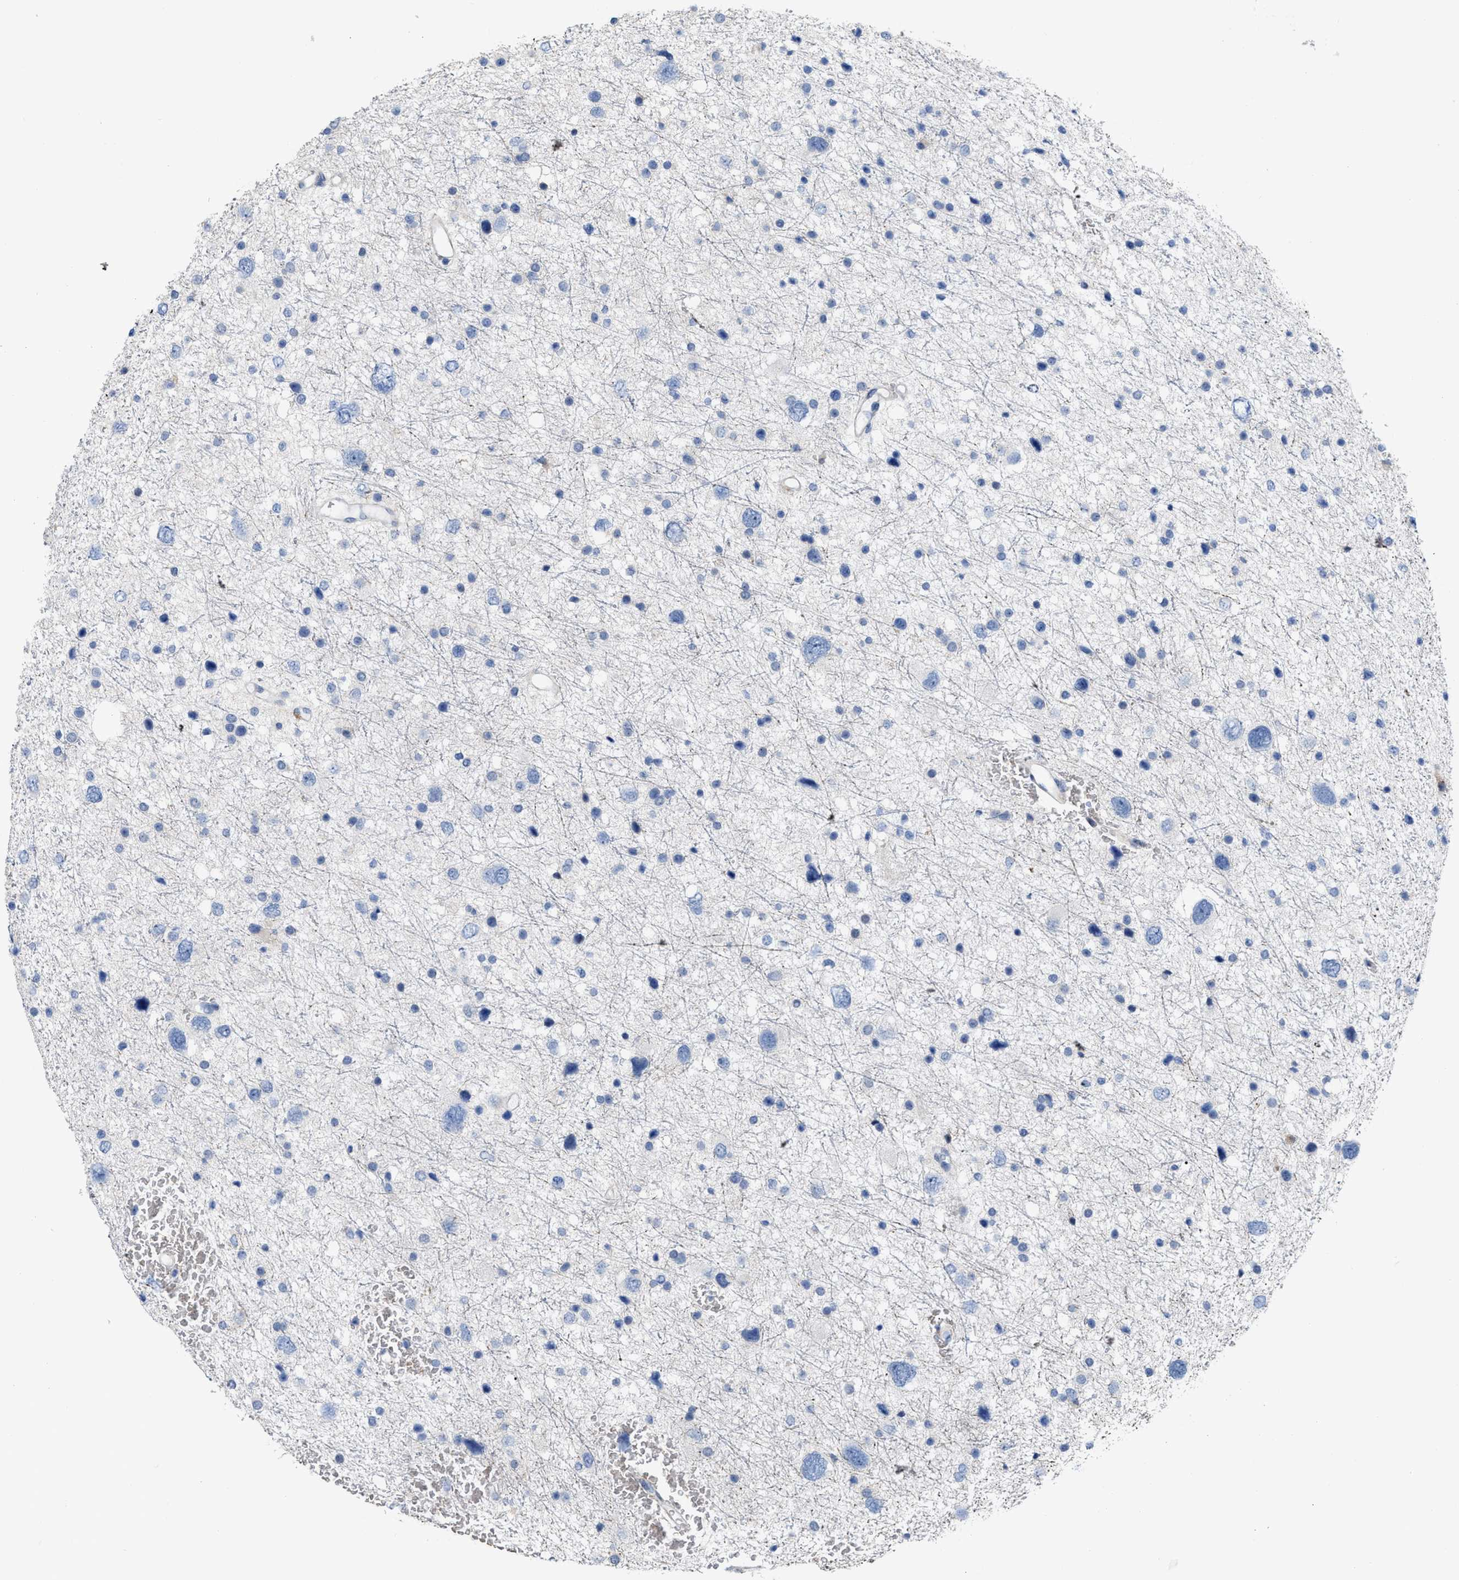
{"staining": {"intensity": "negative", "quantity": "none", "location": "none"}, "tissue": "glioma", "cell_type": "Tumor cells", "image_type": "cancer", "snomed": [{"axis": "morphology", "description": "Glioma, malignant, Low grade"}, {"axis": "topography", "description": "Brain"}], "caption": "Human malignant low-grade glioma stained for a protein using immunohistochemistry displays no expression in tumor cells.", "gene": "POLR1F", "patient": {"sex": "female", "age": 37}}